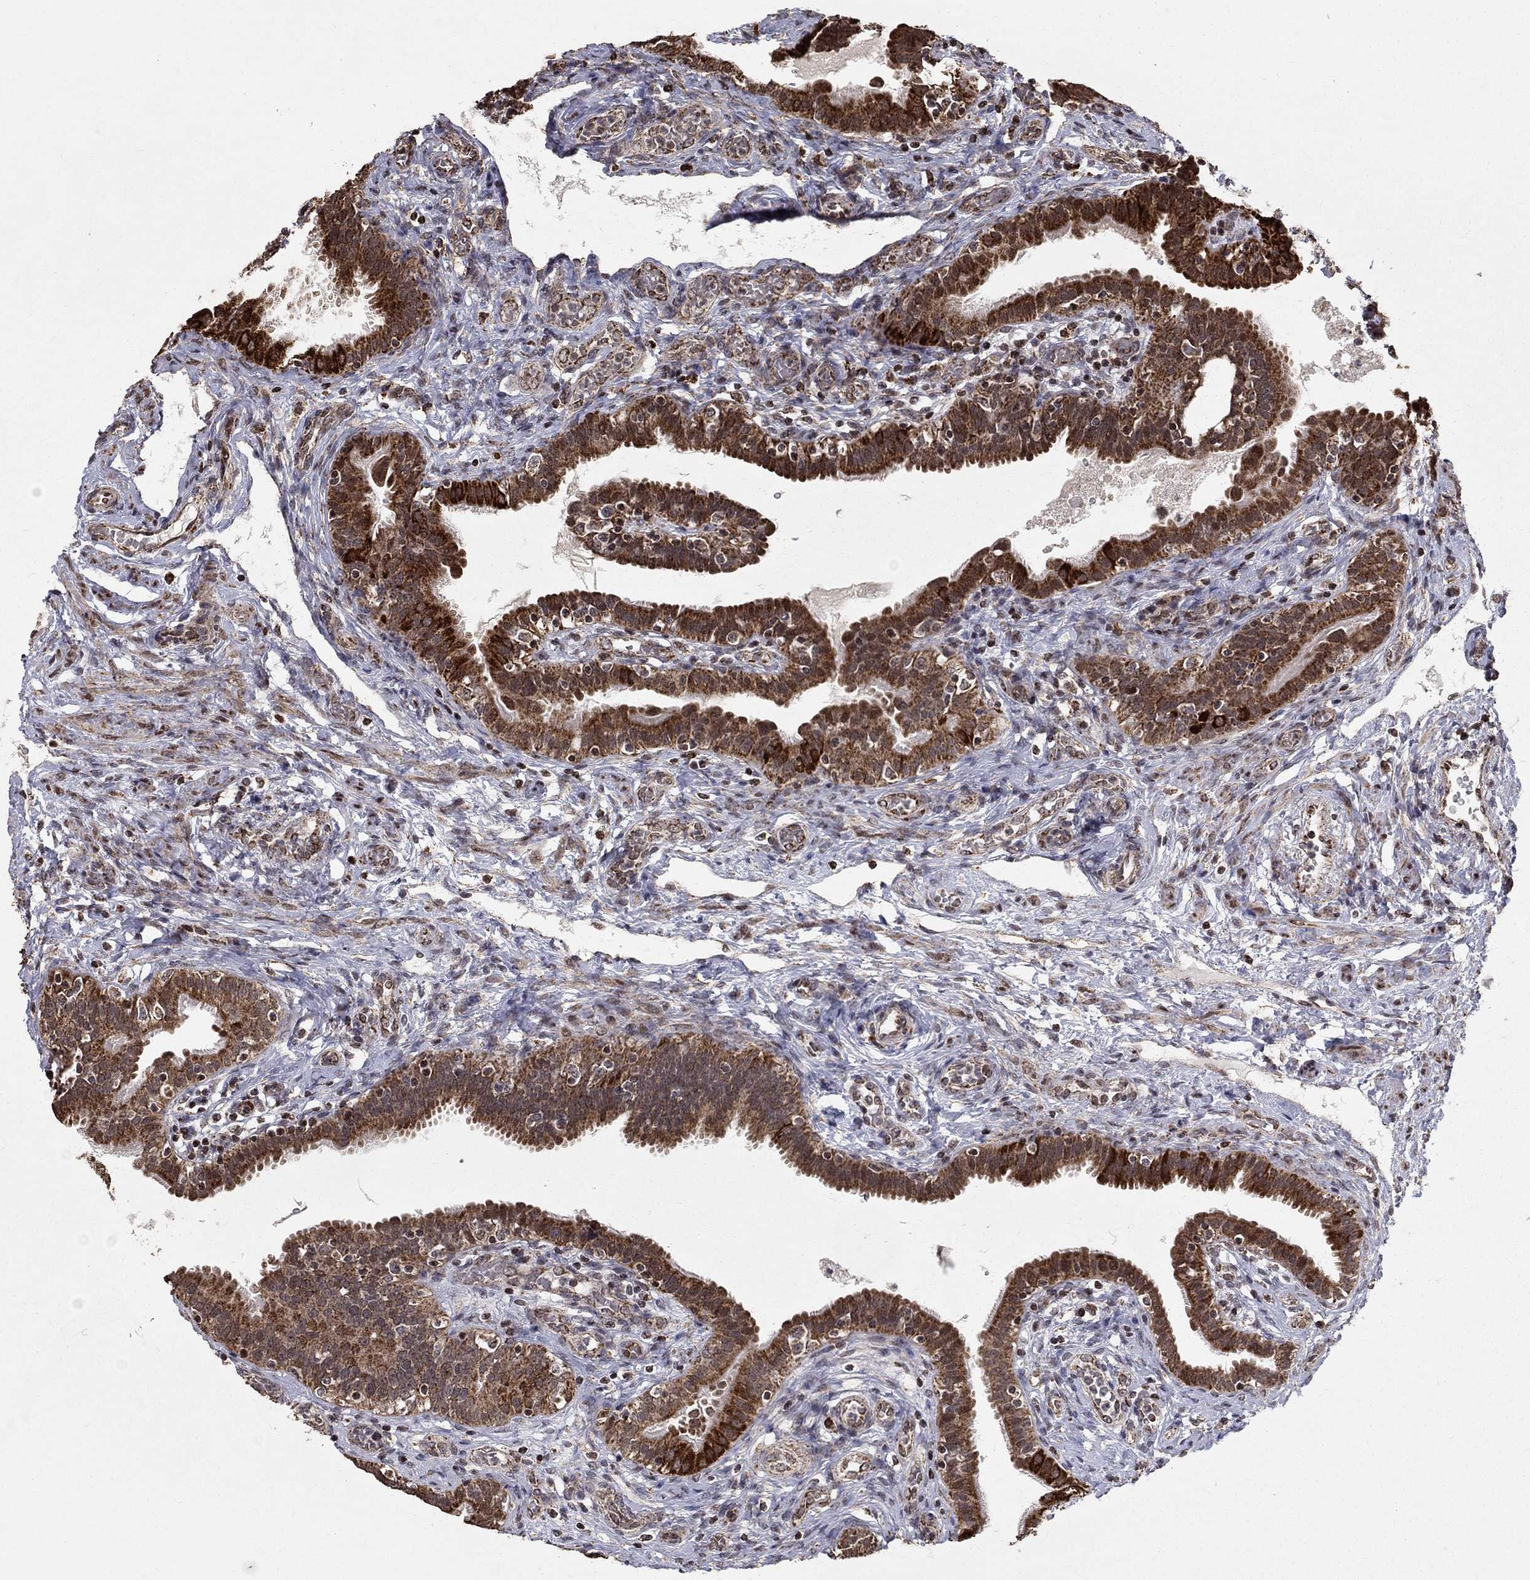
{"staining": {"intensity": "strong", "quantity": ">75%", "location": "cytoplasmic/membranous"}, "tissue": "fallopian tube", "cell_type": "Glandular cells", "image_type": "normal", "snomed": [{"axis": "morphology", "description": "Normal tissue, NOS"}, {"axis": "topography", "description": "Fallopian tube"}, {"axis": "topography", "description": "Ovary"}], "caption": "Benign fallopian tube was stained to show a protein in brown. There is high levels of strong cytoplasmic/membranous staining in approximately >75% of glandular cells. The staining was performed using DAB (3,3'-diaminobenzidine) to visualize the protein expression in brown, while the nuclei were stained in blue with hematoxylin (Magnification: 20x).", "gene": "ACOT13", "patient": {"sex": "female", "age": 41}}